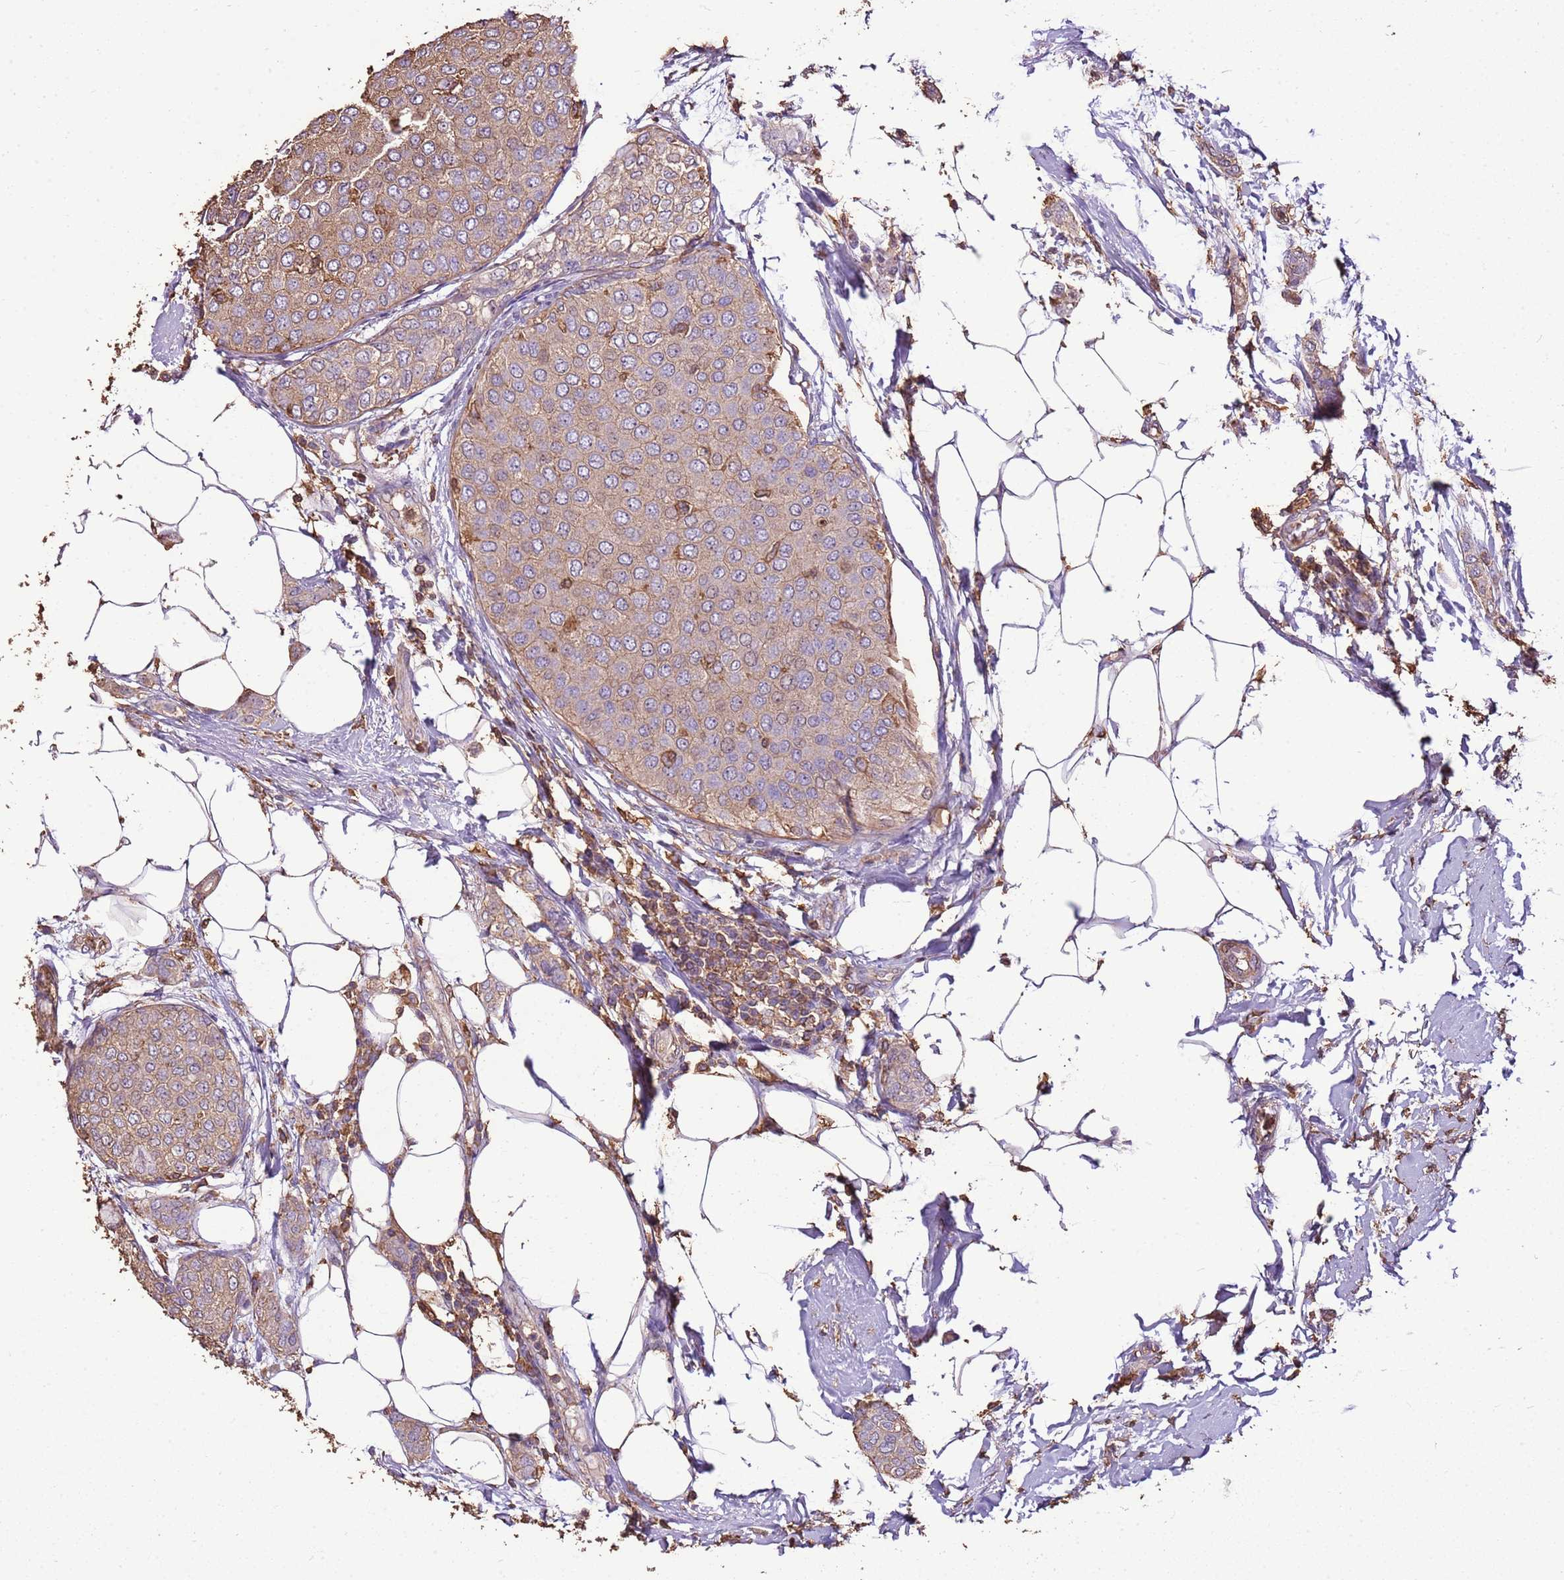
{"staining": {"intensity": "moderate", "quantity": ">75%", "location": "cytoplasmic/membranous"}, "tissue": "breast cancer", "cell_type": "Tumor cells", "image_type": "cancer", "snomed": [{"axis": "morphology", "description": "Duct carcinoma"}, {"axis": "topography", "description": "Breast"}], "caption": "Breast cancer was stained to show a protein in brown. There is medium levels of moderate cytoplasmic/membranous positivity in approximately >75% of tumor cells. (Brightfield microscopy of DAB IHC at high magnification).", "gene": "ARL10", "patient": {"sex": "female", "age": 72}}